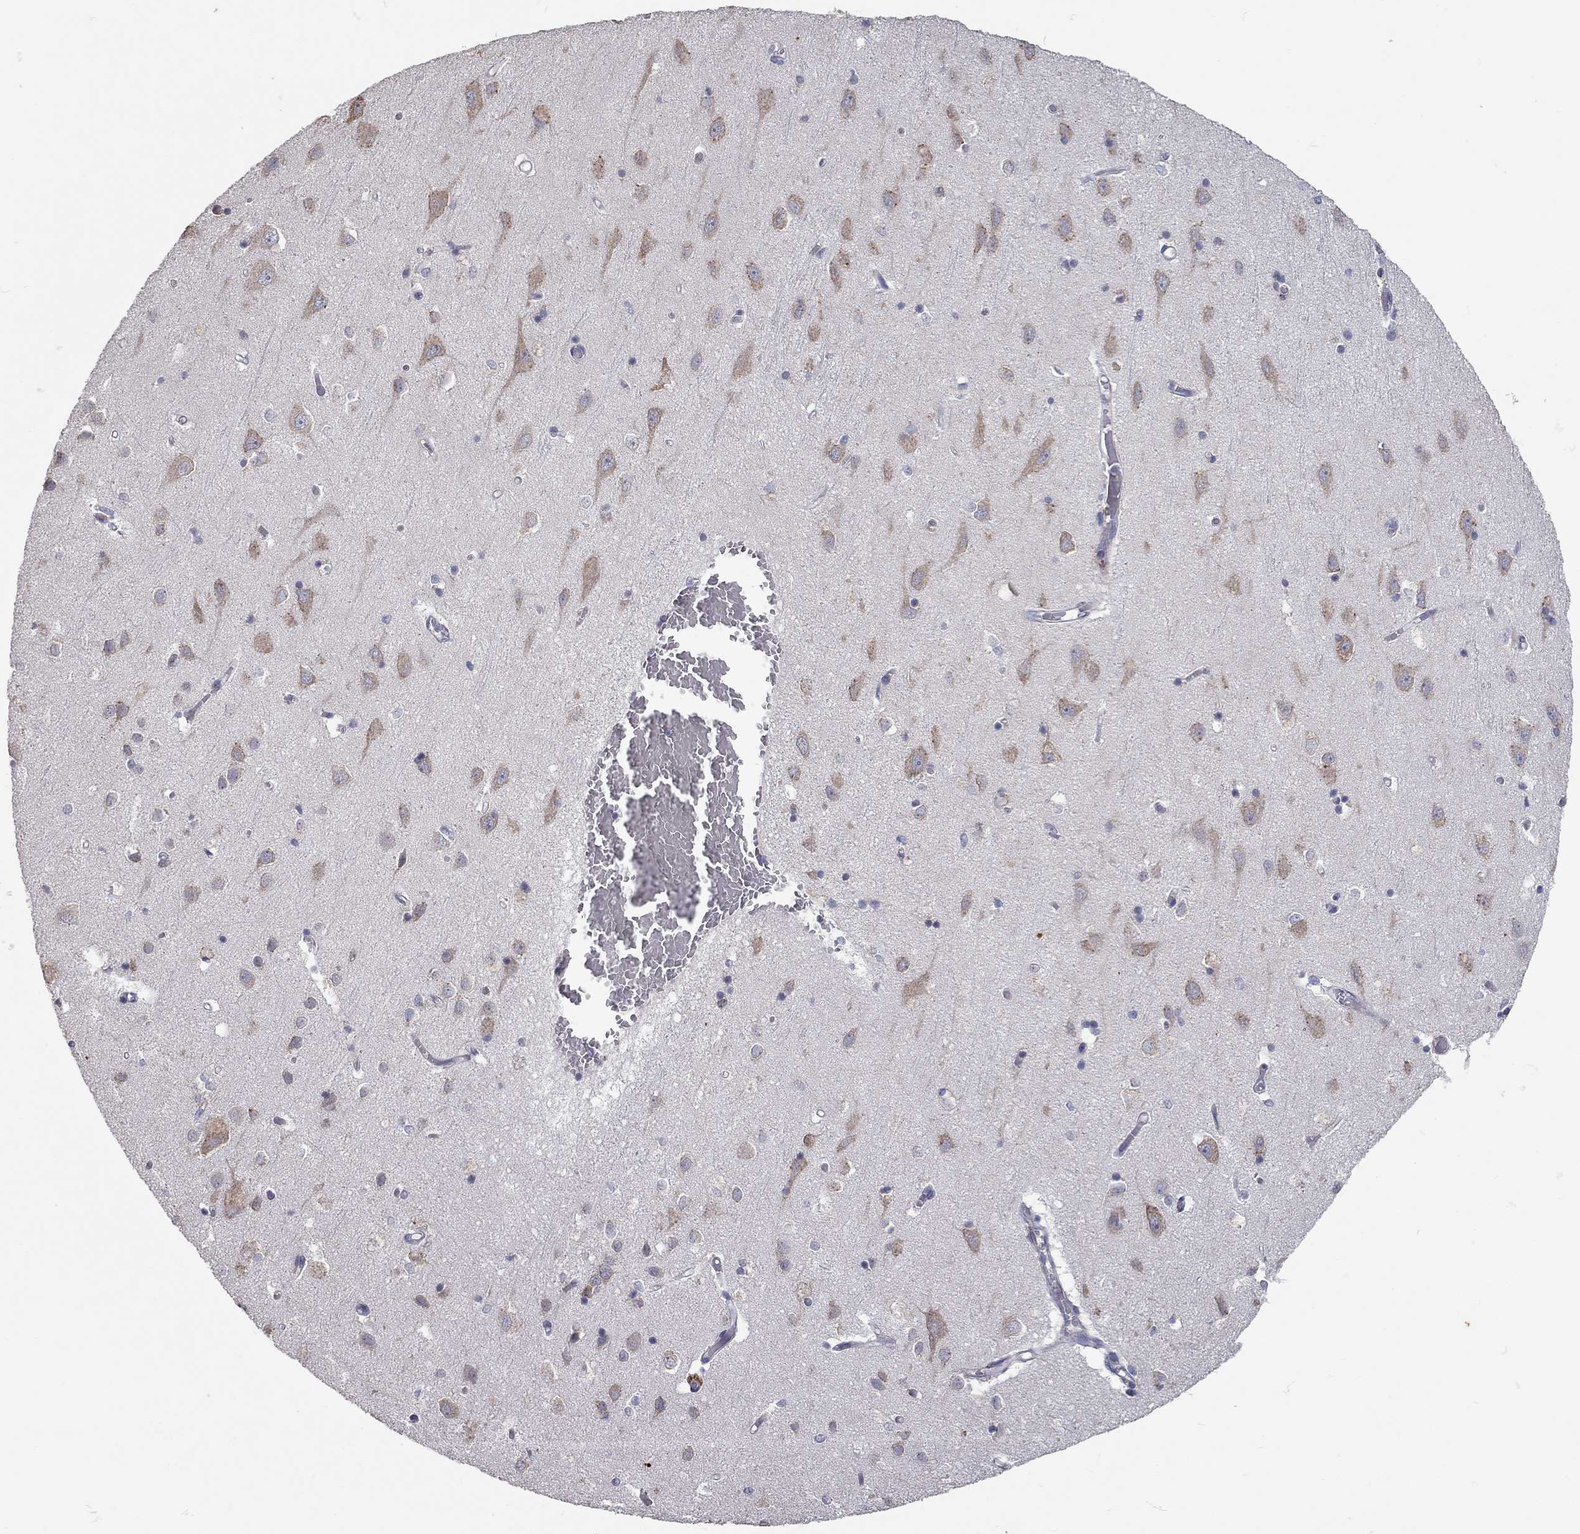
{"staining": {"intensity": "negative", "quantity": "none", "location": "none"}, "tissue": "cerebral cortex", "cell_type": "Endothelial cells", "image_type": "normal", "snomed": [{"axis": "morphology", "description": "Normal tissue, NOS"}, {"axis": "topography", "description": "Cerebral cortex"}], "caption": "This is a image of immunohistochemistry staining of unremarkable cerebral cortex, which shows no staining in endothelial cells.", "gene": "XAGE2", "patient": {"sex": "male", "age": 70}}